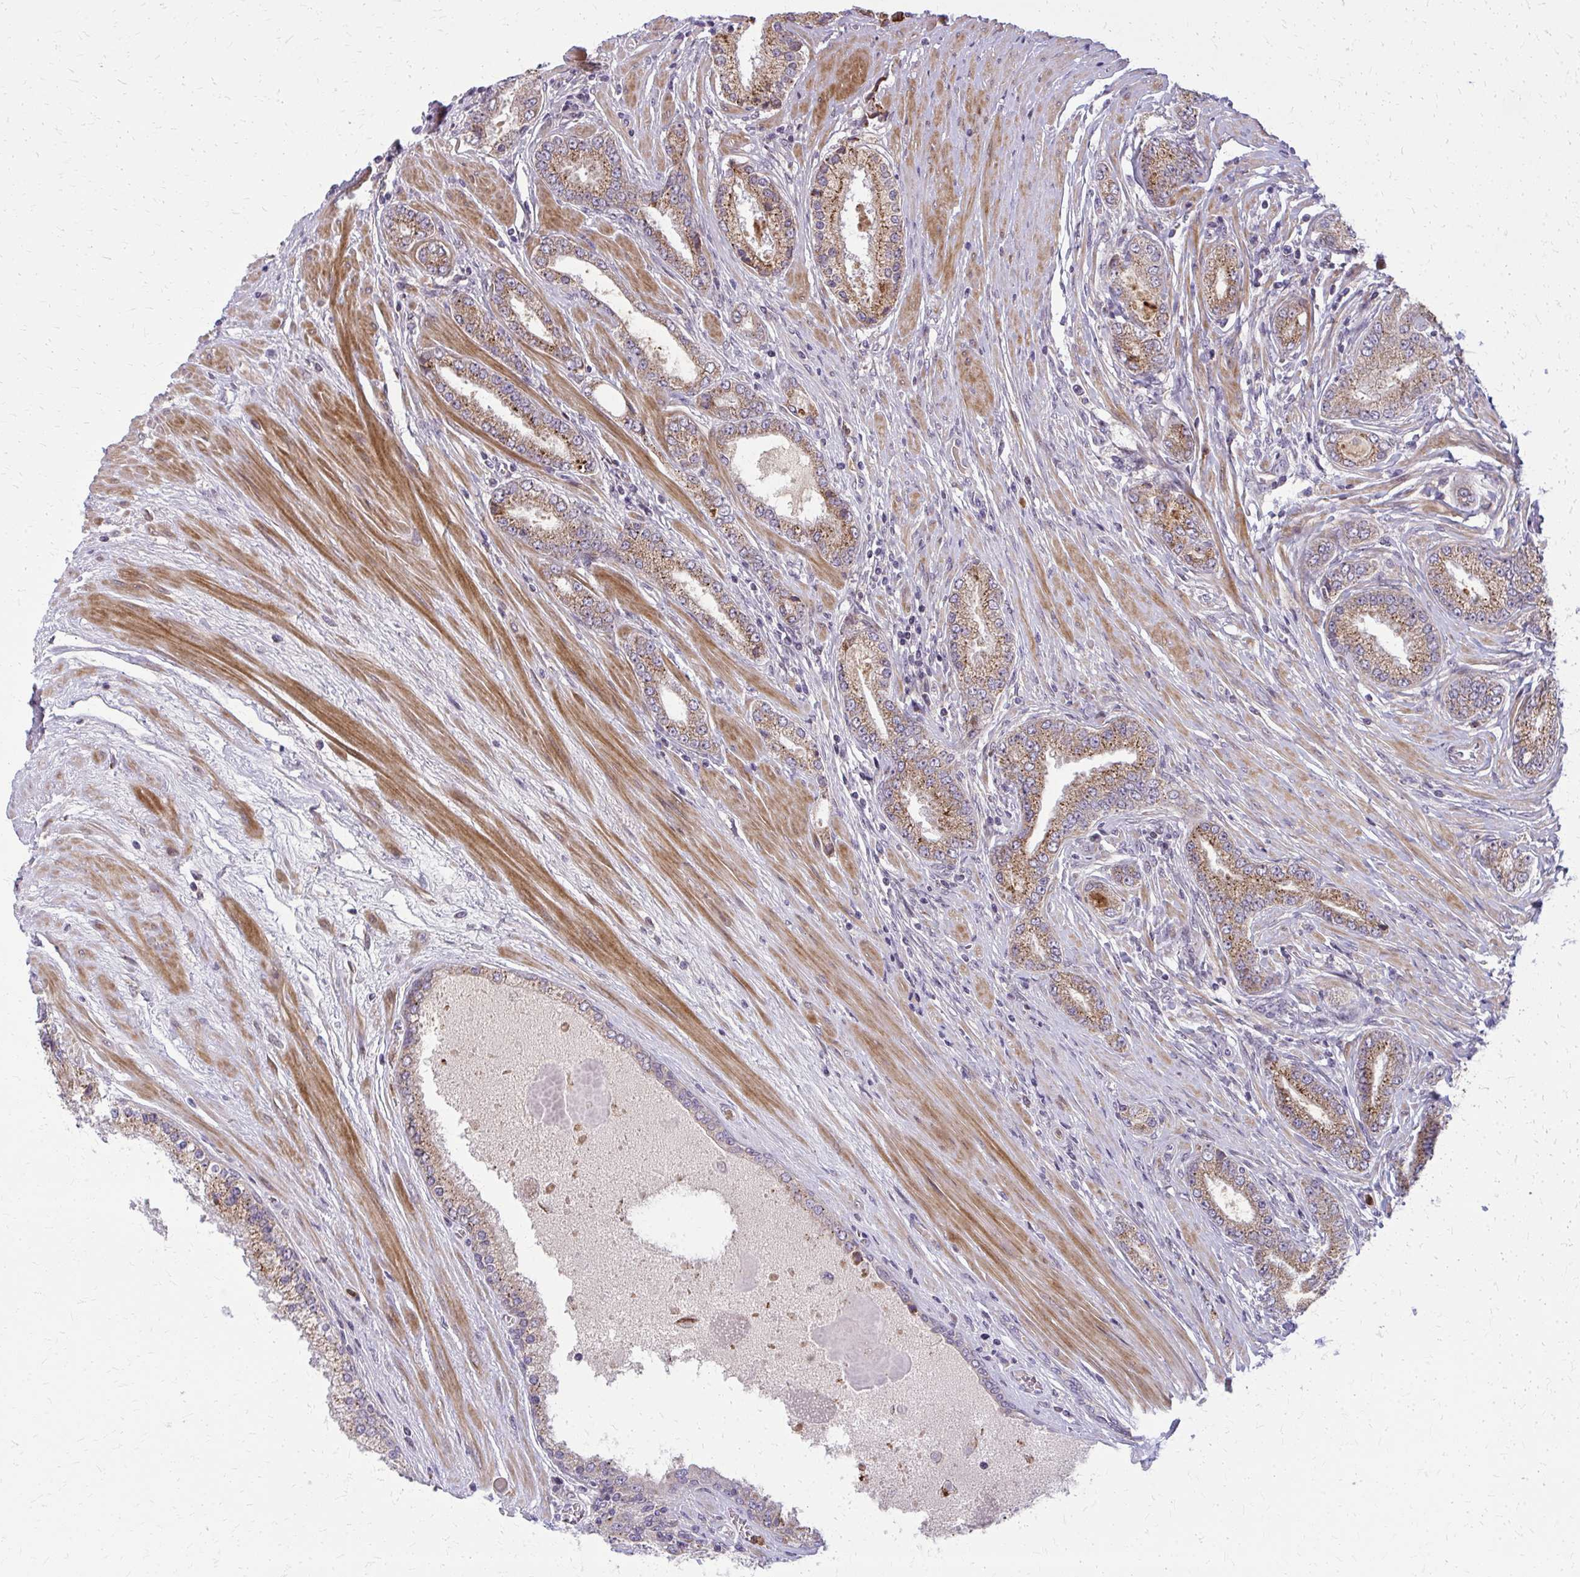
{"staining": {"intensity": "moderate", "quantity": ">75%", "location": "cytoplasmic/membranous"}, "tissue": "prostate cancer", "cell_type": "Tumor cells", "image_type": "cancer", "snomed": [{"axis": "morphology", "description": "Adenocarcinoma, High grade"}, {"axis": "topography", "description": "Prostate"}], "caption": "This image exhibits IHC staining of human prostate high-grade adenocarcinoma, with medium moderate cytoplasmic/membranous positivity in approximately >75% of tumor cells.", "gene": "MCCC1", "patient": {"sex": "male", "age": 67}}